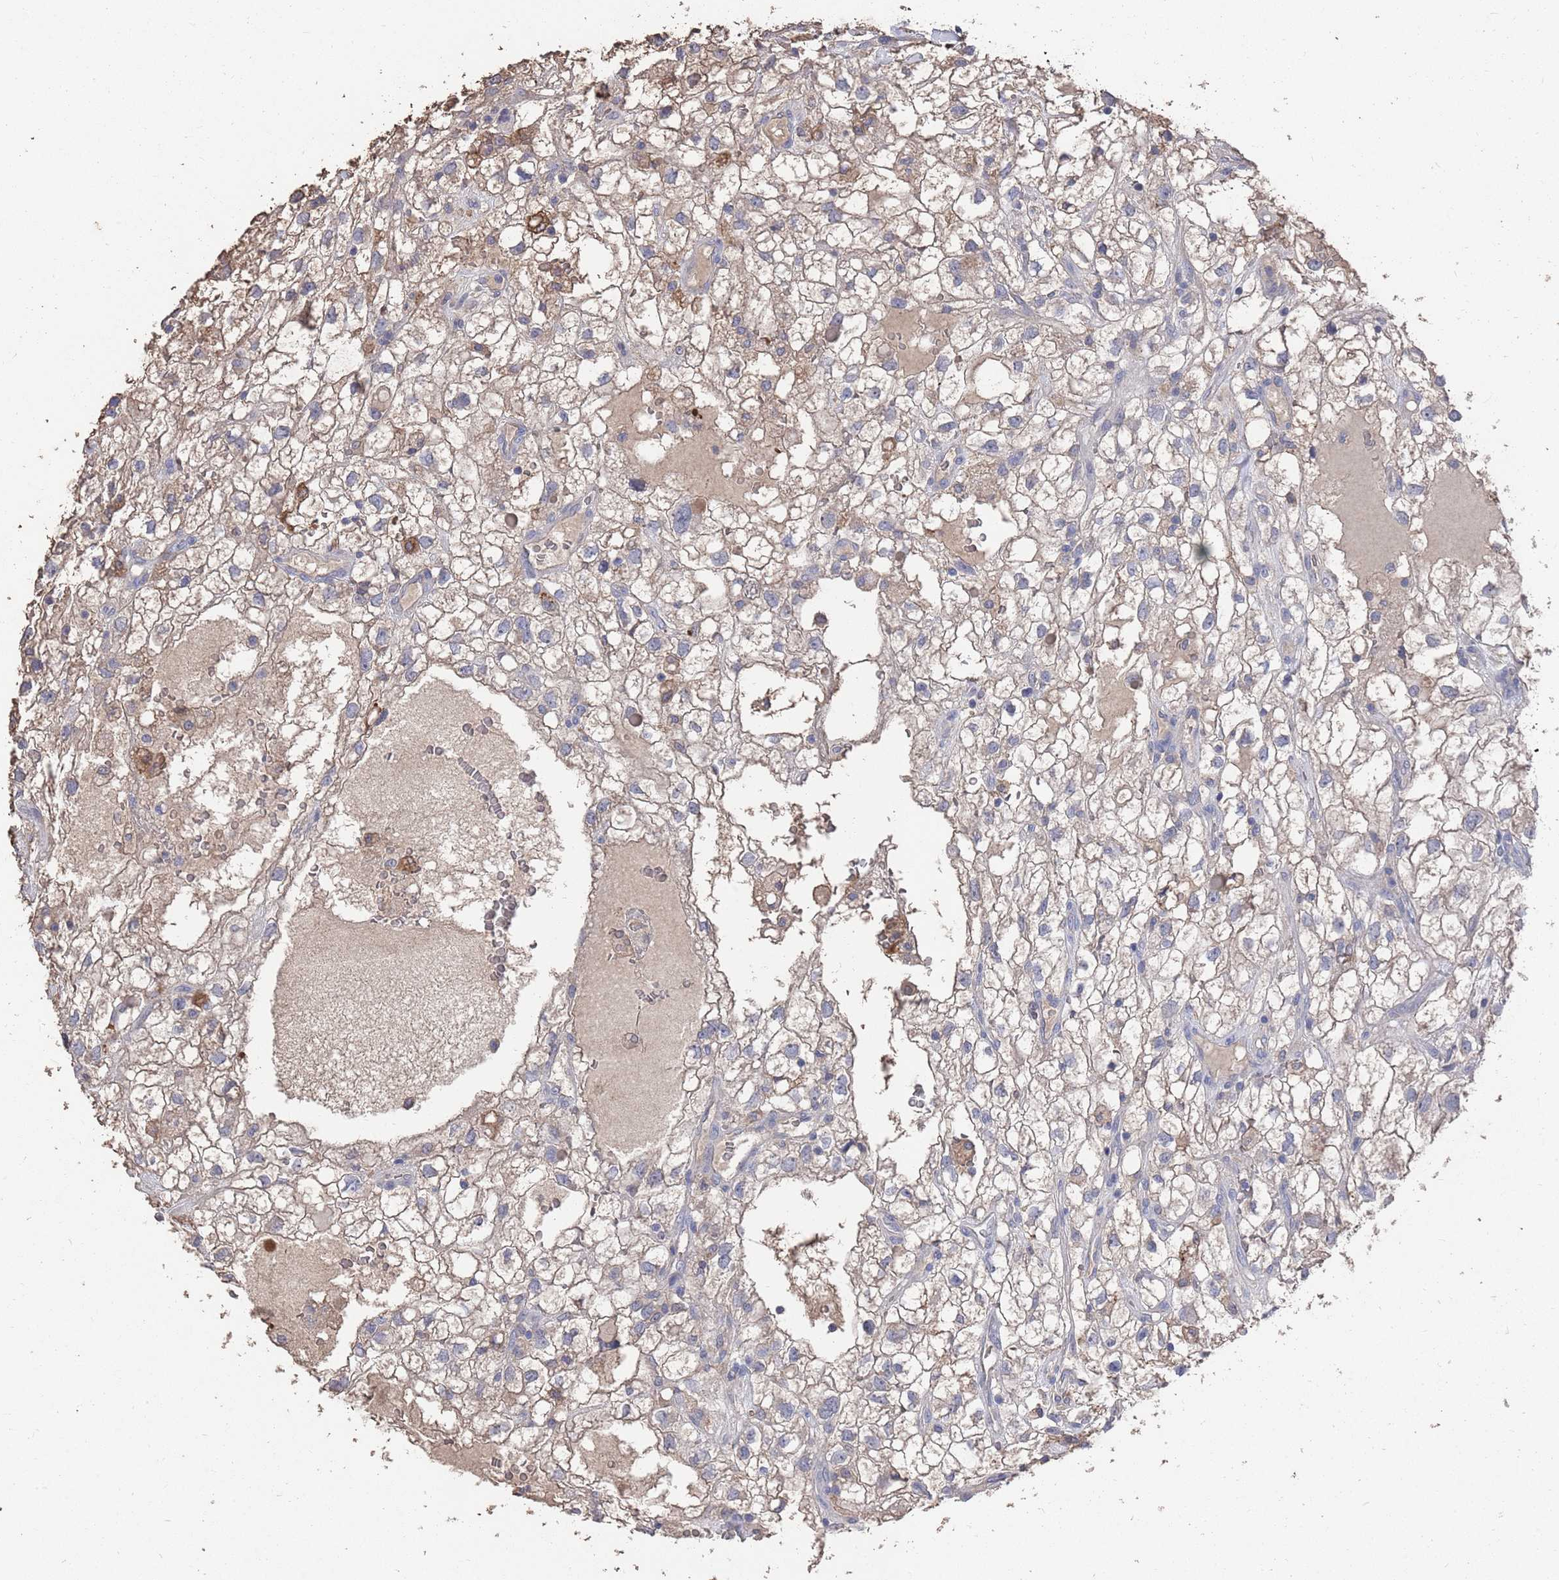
{"staining": {"intensity": "weak", "quantity": "<25%", "location": "cytoplasmic/membranous"}, "tissue": "renal cancer", "cell_type": "Tumor cells", "image_type": "cancer", "snomed": [{"axis": "morphology", "description": "Adenocarcinoma, NOS"}, {"axis": "topography", "description": "Kidney"}], "caption": "High magnification brightfield microscopy of renal cancer stained with DAB (3,3'-diaminobenzidine) (brown) and counterstained with hematoxylin (blue): tumor cells show no significant staining.", "gene": "BTBD18", "patient": {"sex": "male", "age": 59}}